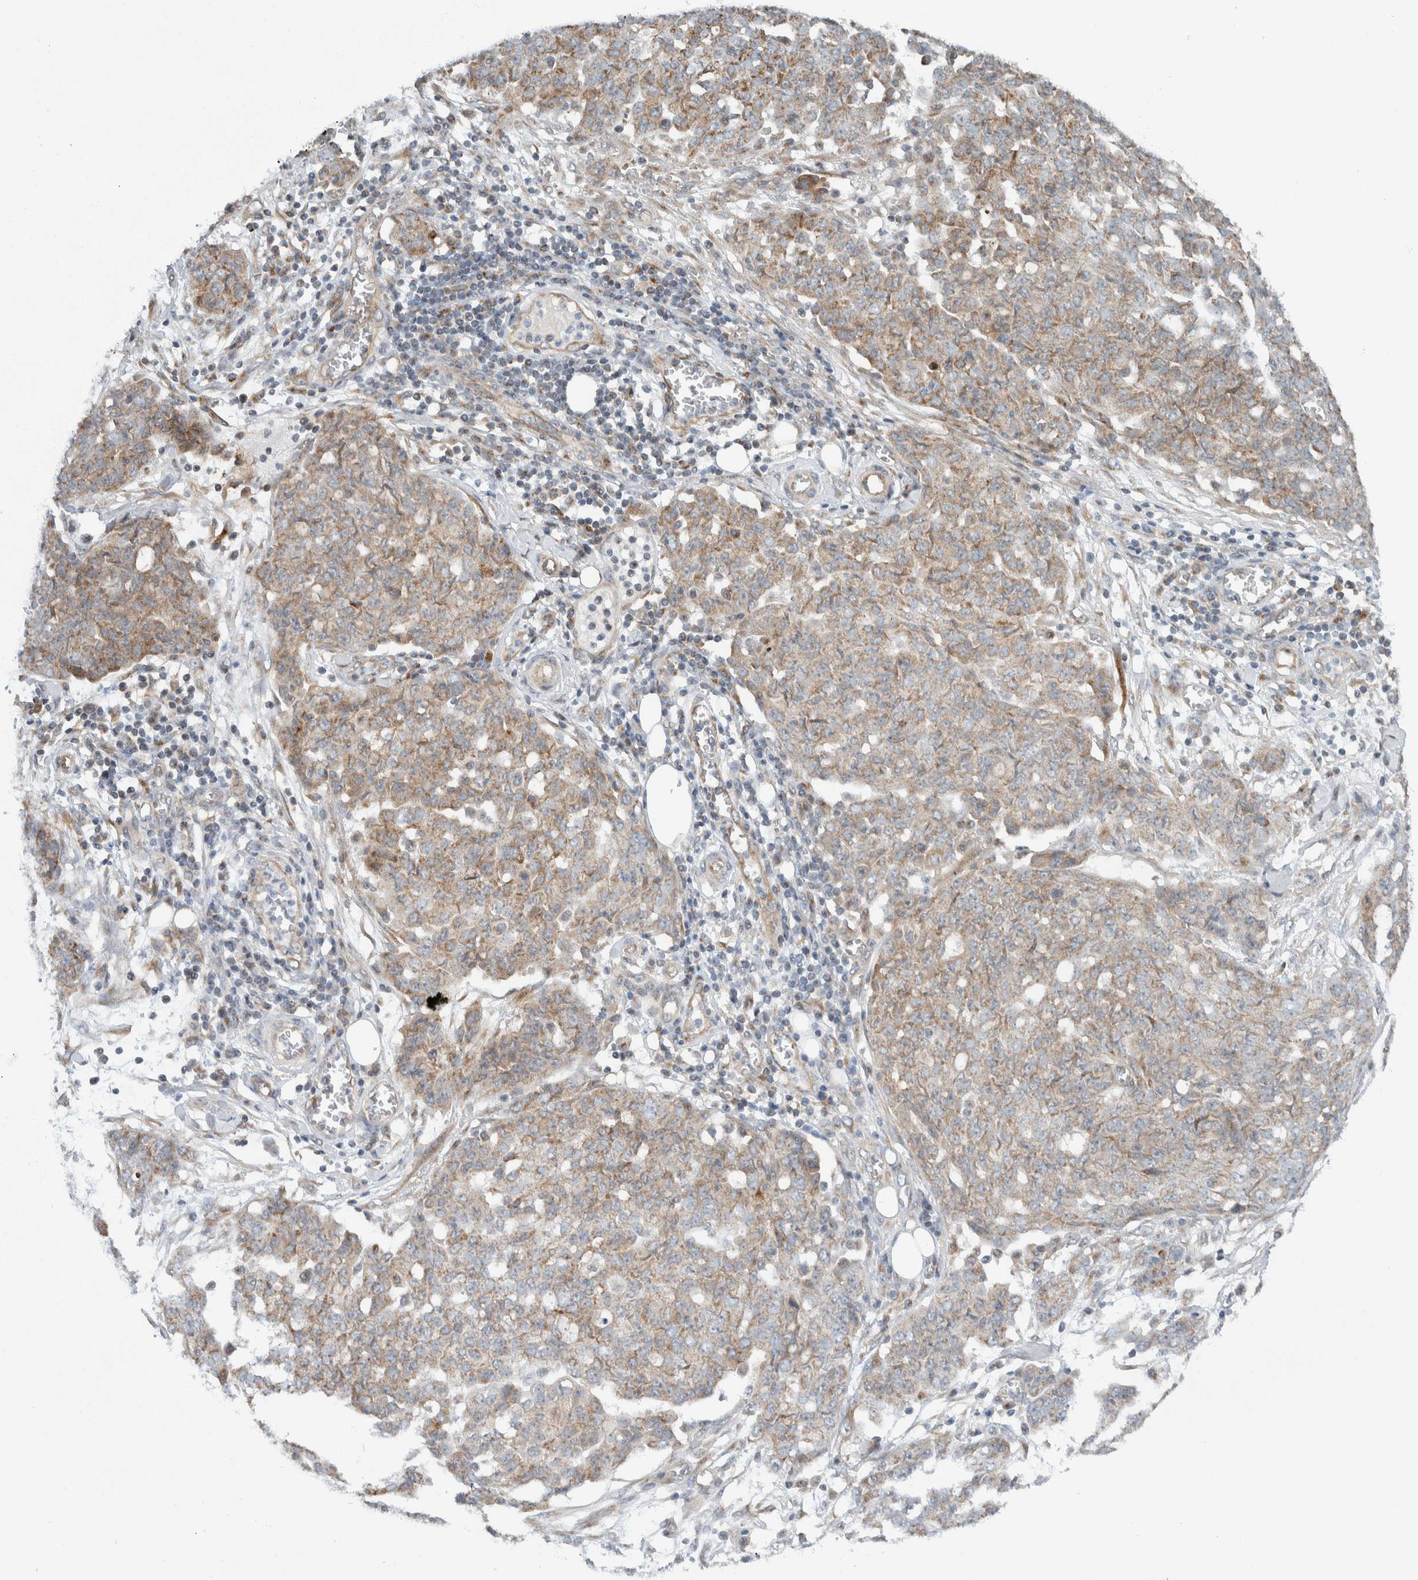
{"staining": {"intensity": "moderate", "quantity": "25%-75%", "location": "cytoplasmic/membranous"}, "tissue": "ovarian cancer", "cell_type": "Tumor cells", "image_type": "cancer", "snomed": [{"axis": "morphology", "description": "Cystadenocarcinoma, serous, NOS"}, {"axis": "topography", "description": "Soft tissue"}, {"axis": "topography", "description": "Ovary"}], "caption": "A micrograph of ovarian serous cystadenocarcinoma stained for a protein displays moderate cytoplasmic/membranous brown staining in tumor cells.", "gene": "RERE", "patient": {"sex": "female", "age": 57}}